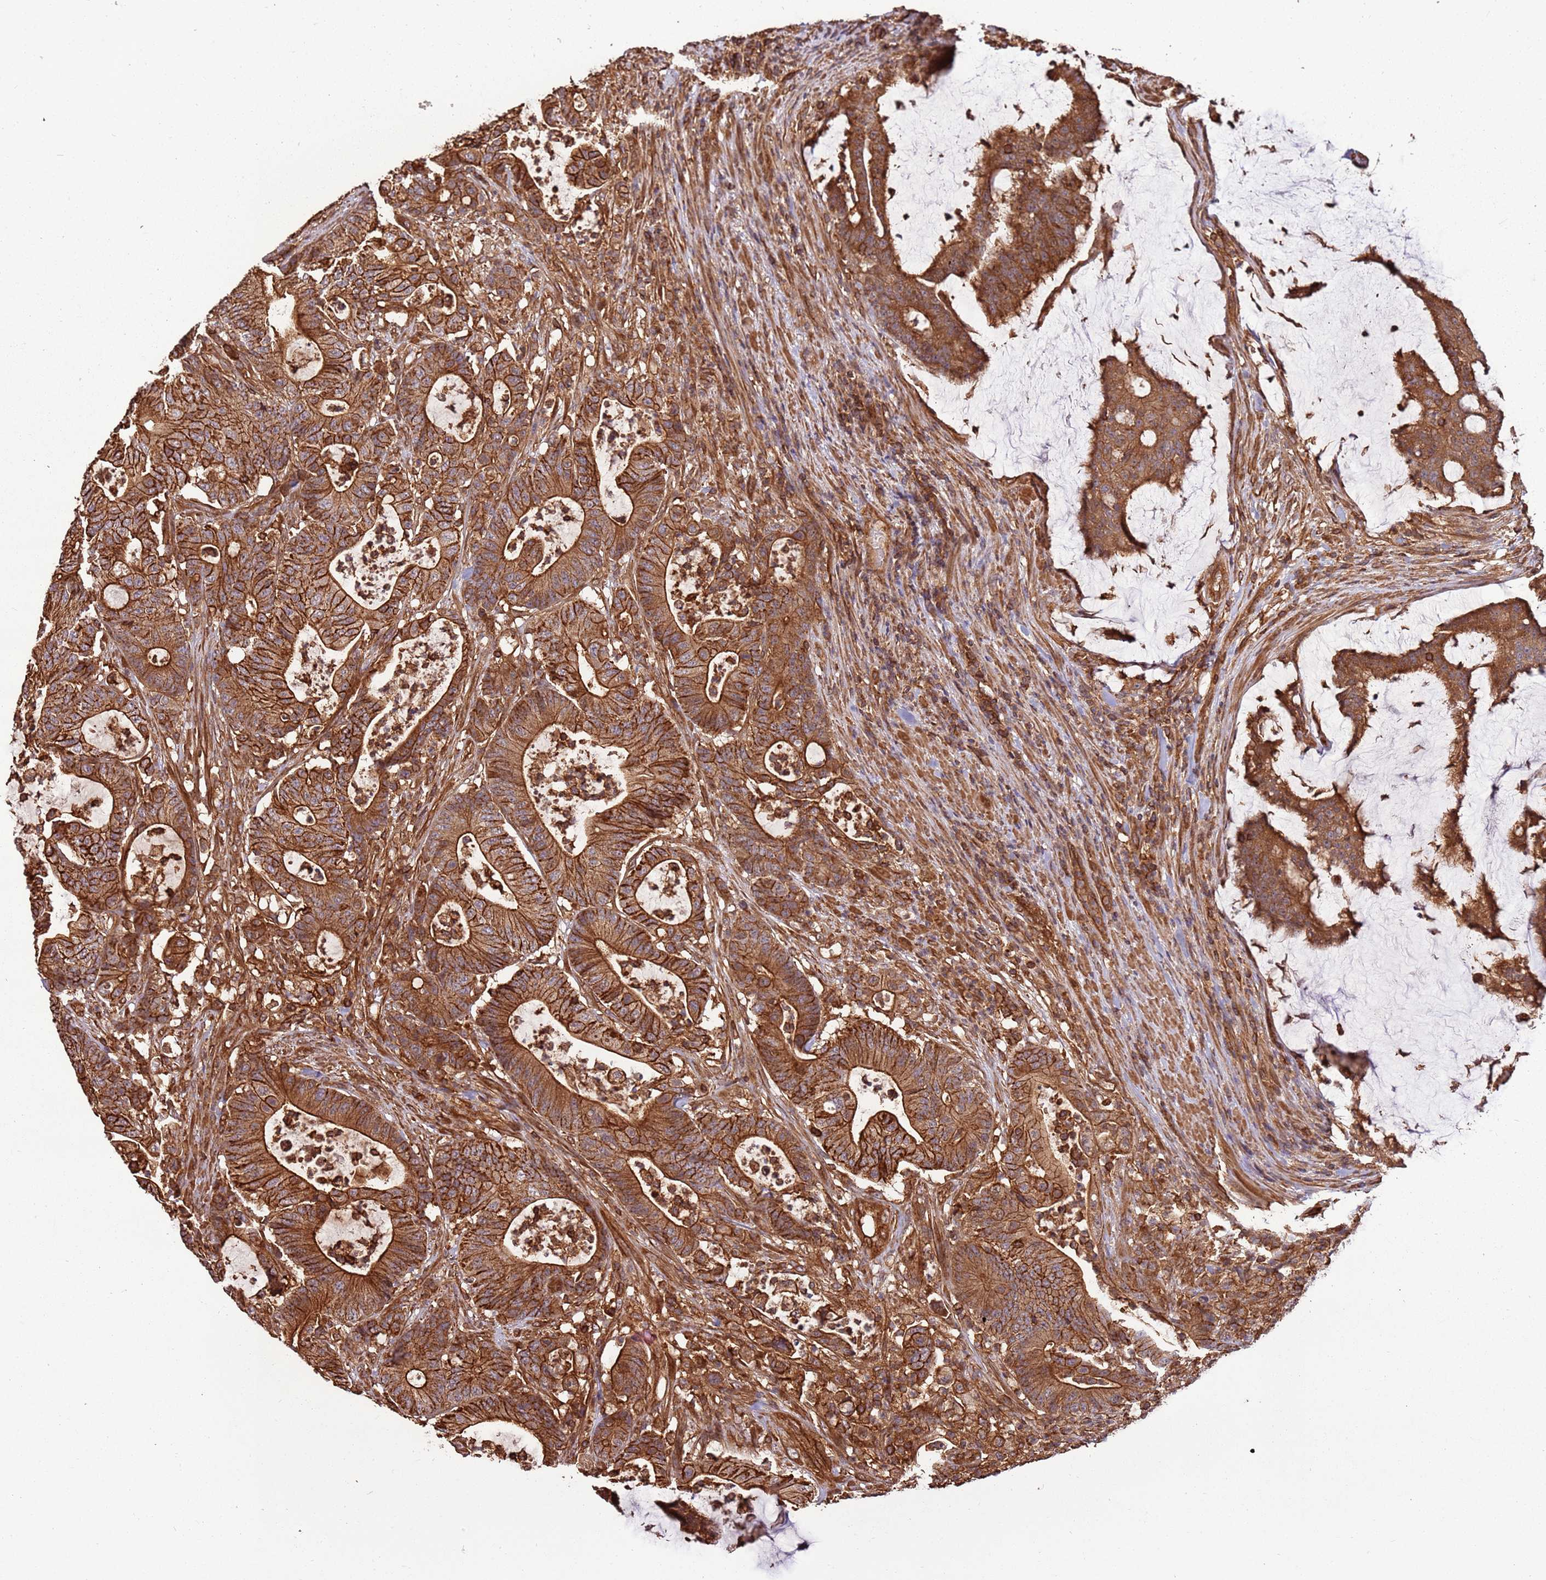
{"staining": {"intensity": "moderate", "quantity": ">75%", "location": "cytoplasmic/membranous"}, "tissue": "colorectal cancer", "cell_type": "Tumor cells", "image_type": "cancer", "snomed": [{"axis": "morphology", "description": "Adenocarcinoma, NOS"}, {"axis": "topography", "description": "Colon"}], "caption": "The micrograph exhibits a brown stain indicating the presence of a protein in the cytoplasmic/membranous of tumor cells in adenocarcinoma (colorectal).", "gene": "ACVR2A", "patient": {"sex": "female", "age": 84}}